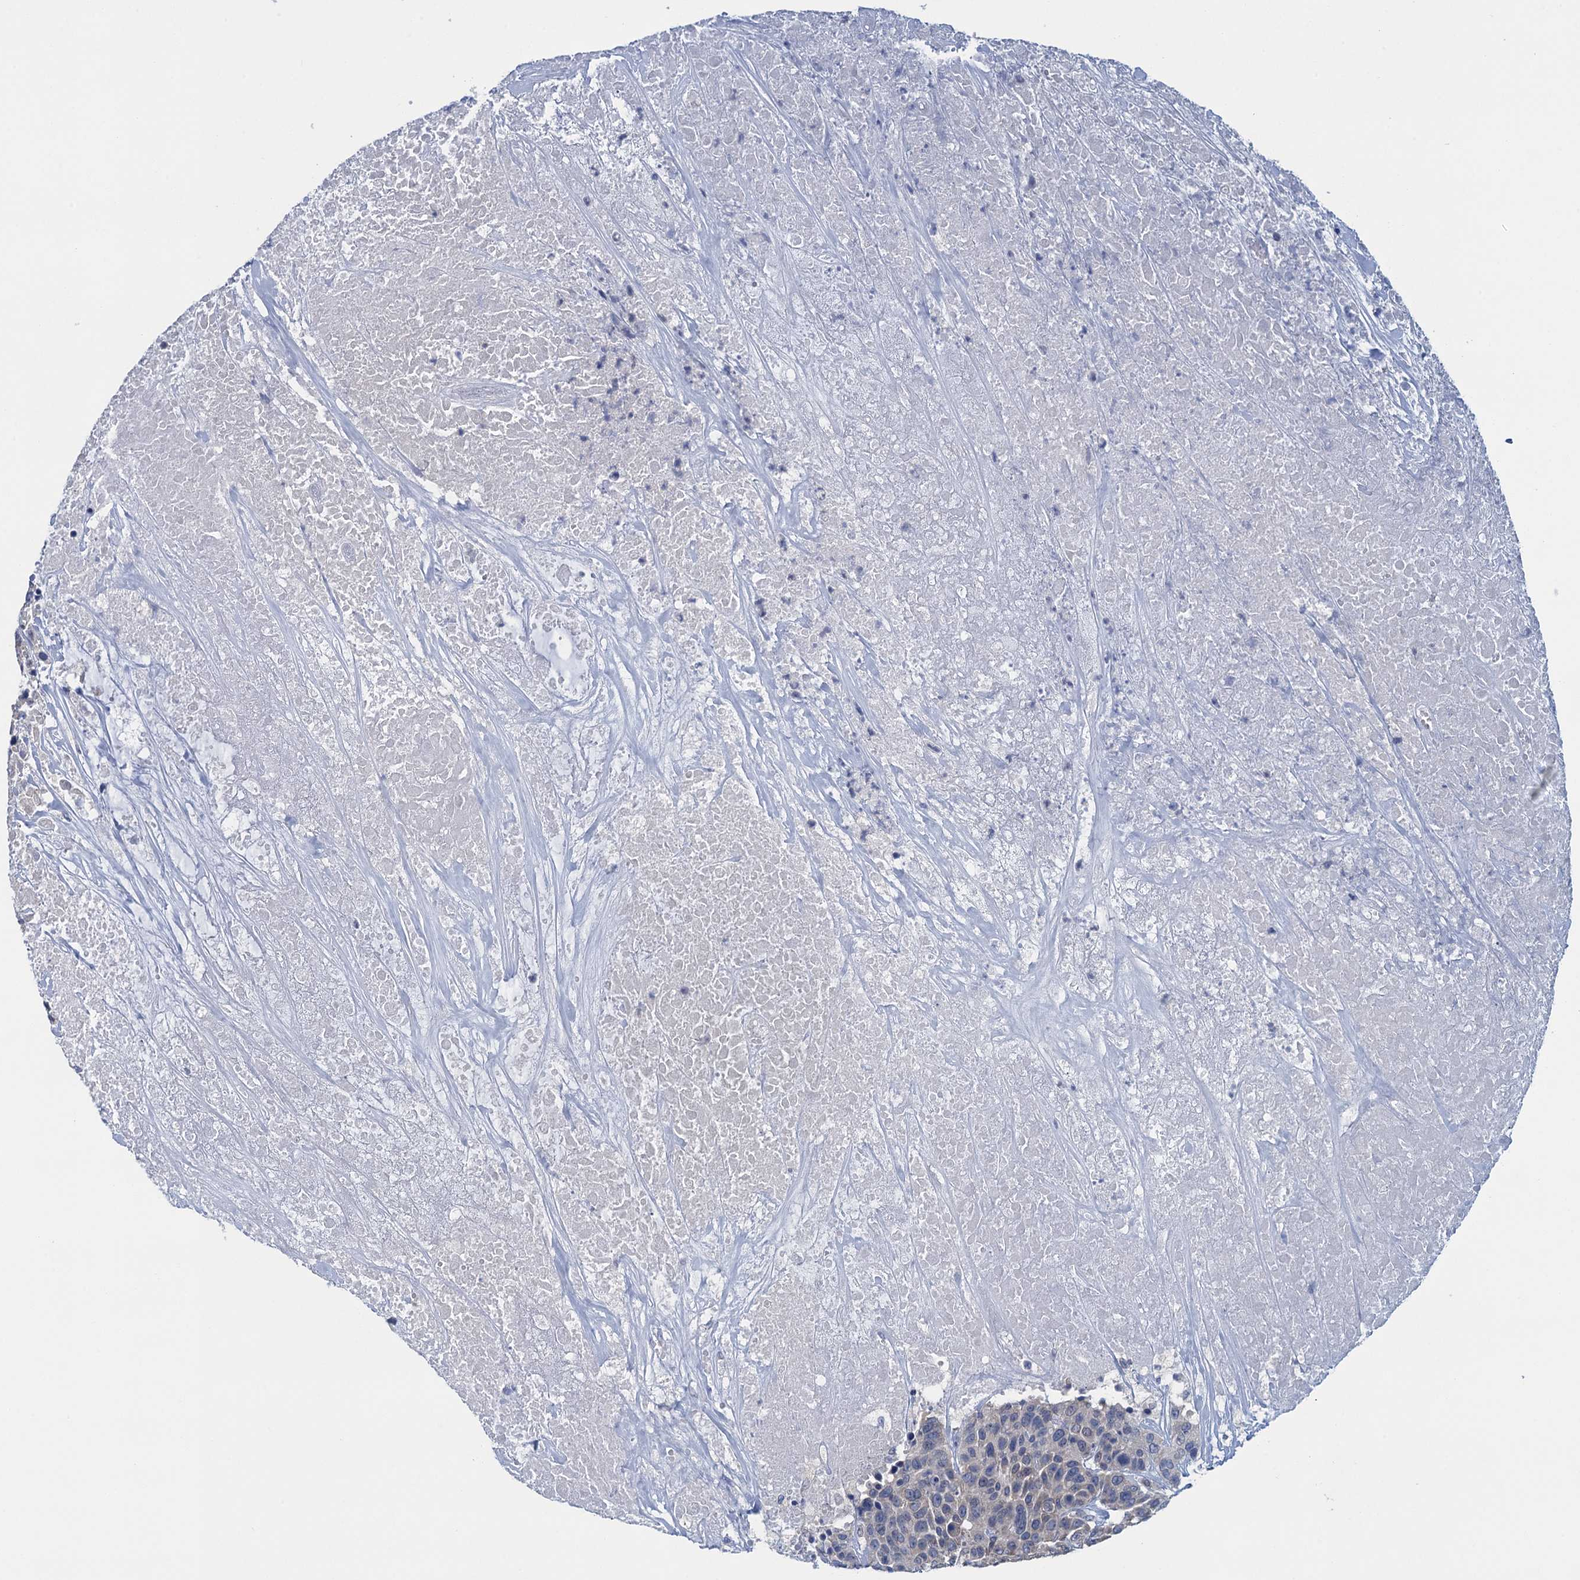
{"staining": {"intensity": "negative", "quantity": "none", "location": "none"}, "tissue": "breast cancer", "cell_type": "Tumor cells", "image_type": "cancer", "snomed": [{"axis": "morphology", "description": "Duct carcinoma"}, {"axis": "topography", "description": "Breast"}], "caption": "This is an immunohistochemistry (IHC) histopathology image of human invasive ductal carcinoma (breast). There is no expression in tumor cells.", "gene": "CTU2", "patient": {"sex": "female", "age": 37}}